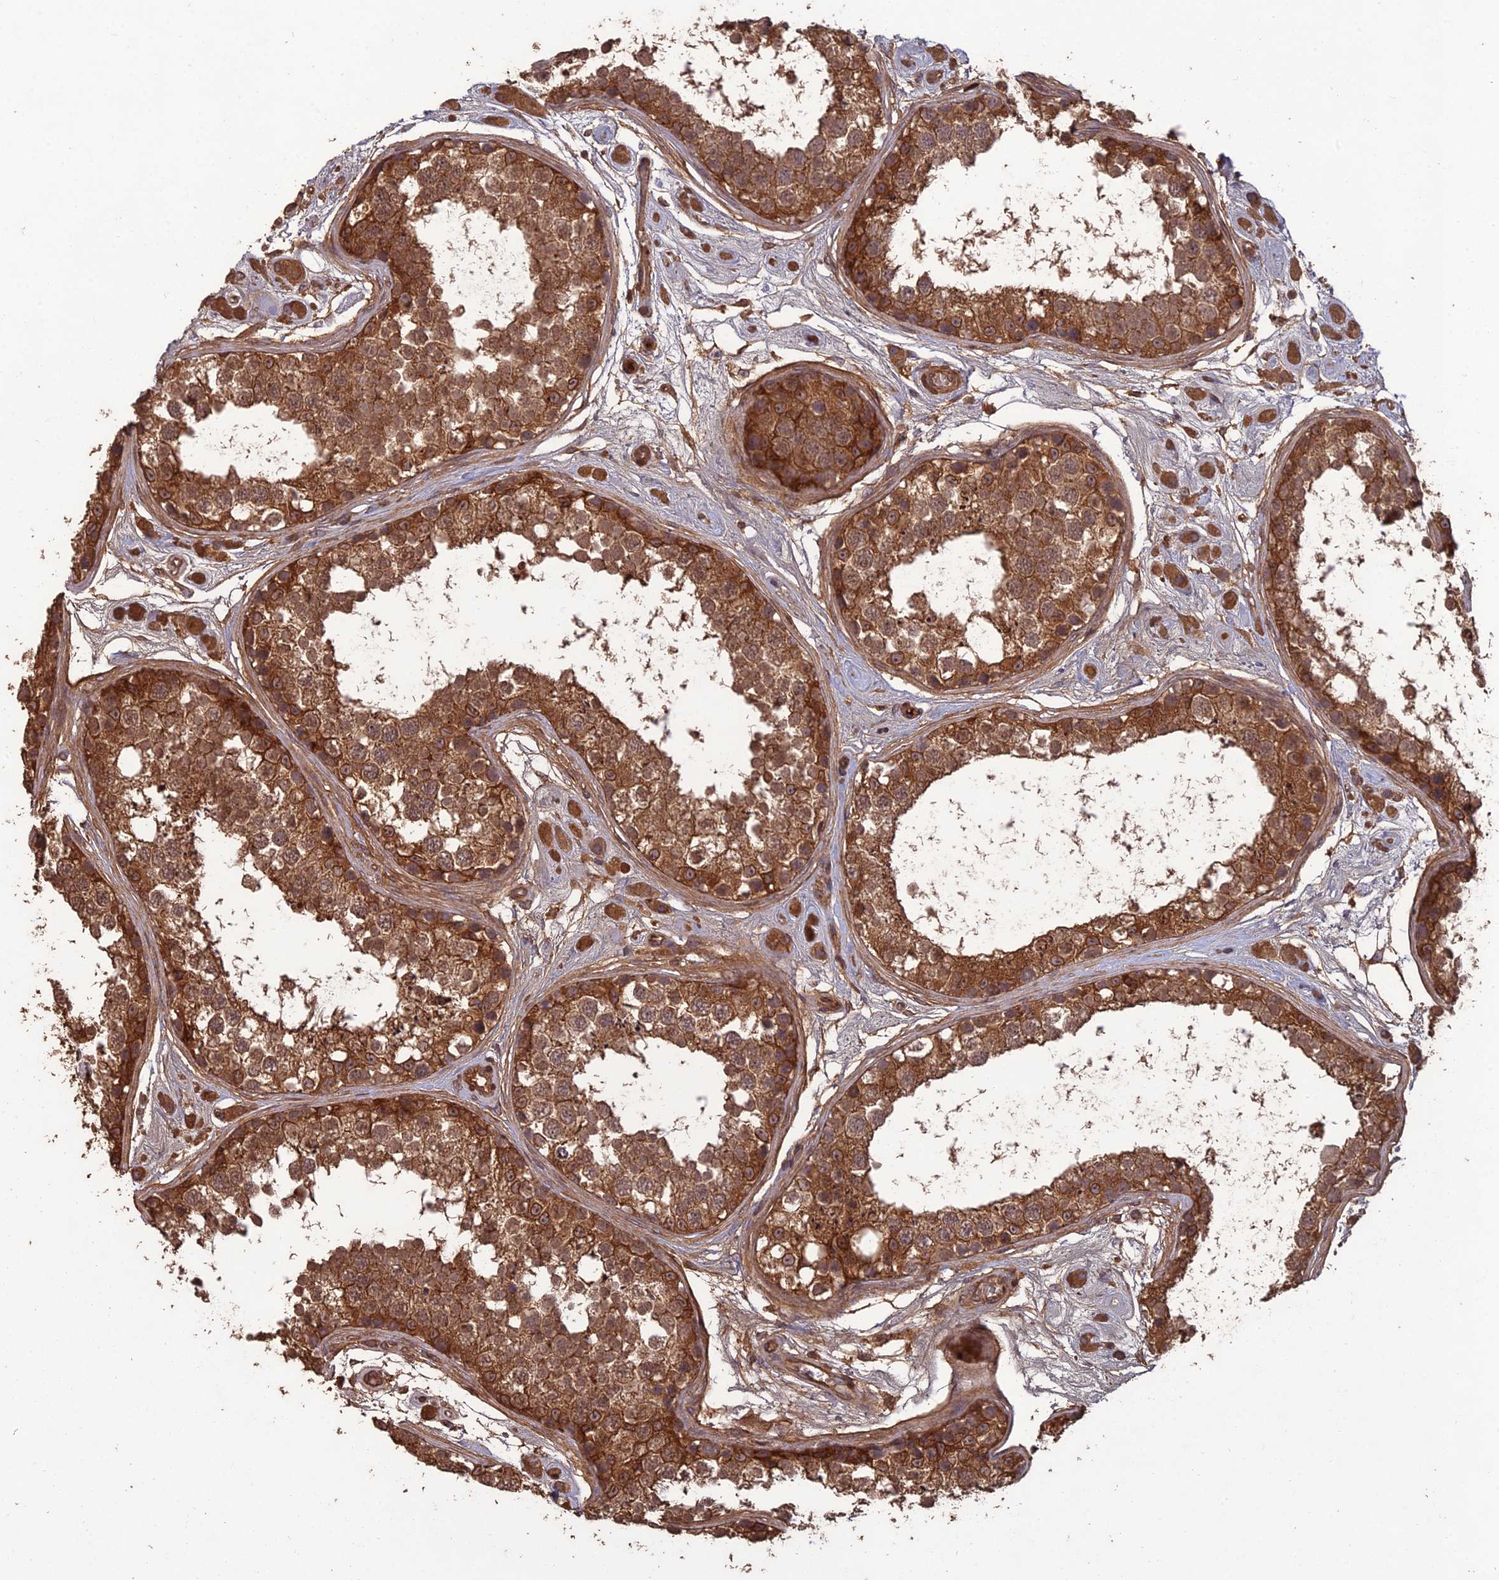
{"staining": {"intensity": "strong", "quantity": ">75%", "location": "cytoplasmic/membranous"}, "tissue": "testis", "cell_type": "Cells in seminiferous ducts", "image_type": "normal", "snomed": [{"axis": "morphology", "description": "Normal tissue, NOS"}, {"axis": "topography", "description": "Testis"}], "caption": "Immunohistochemical staining of benign testis displays strong cytoplasmic/membranous protein expression in about >75% of cells in seminiferous ducts.", "gene": "ATP6V0A2", "patient": {"sex": "male", "age": 25}}